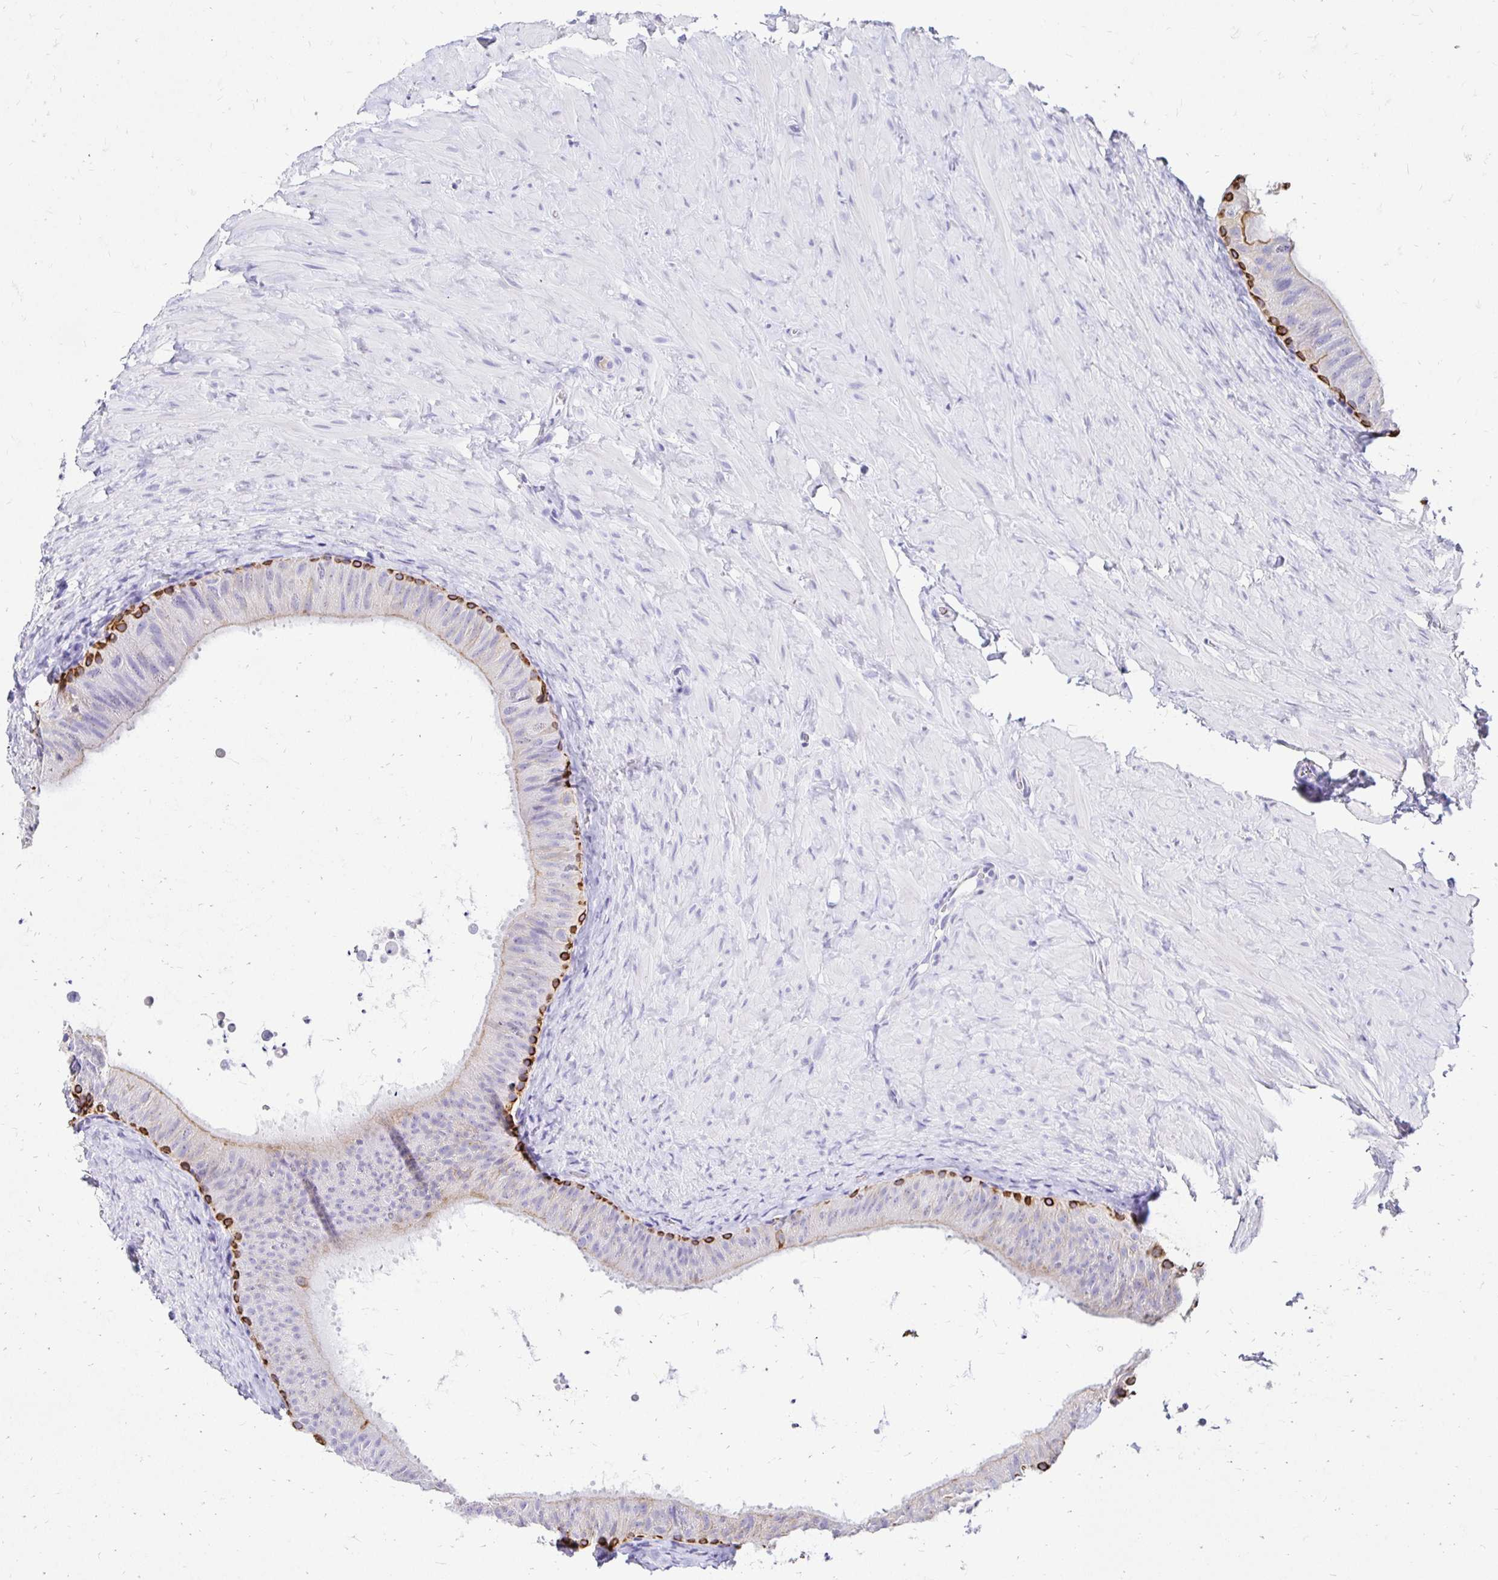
{"staining": {"intensity": "strong", "quantity": "<25%", "location": "cytoplasmic/membranous"}, "tissue": "epididymis", "cell_type": "Glandular cells", "image_type": "normal", "snomed": [{"axis": "morphology", "description": "Normal tissue, NOS"}, {"axis": "topography", "description": "Epididymis, spermatic cord, NOS"}, {"axis": "topography", "description": "Epididymis"}], "caption": "Immunohistochemistry (IHC) of normal epididymis exhibits medium levels of strong cytoplasmic/membranous expression in about <25% of glandular cells. The staining is performed using DAB brown chromogen to label protein expression. The nuclei are counter-stained blue using hematoxylin.", "gene": "TAF1D", "patient": {"sex": "male", "age": 31}}